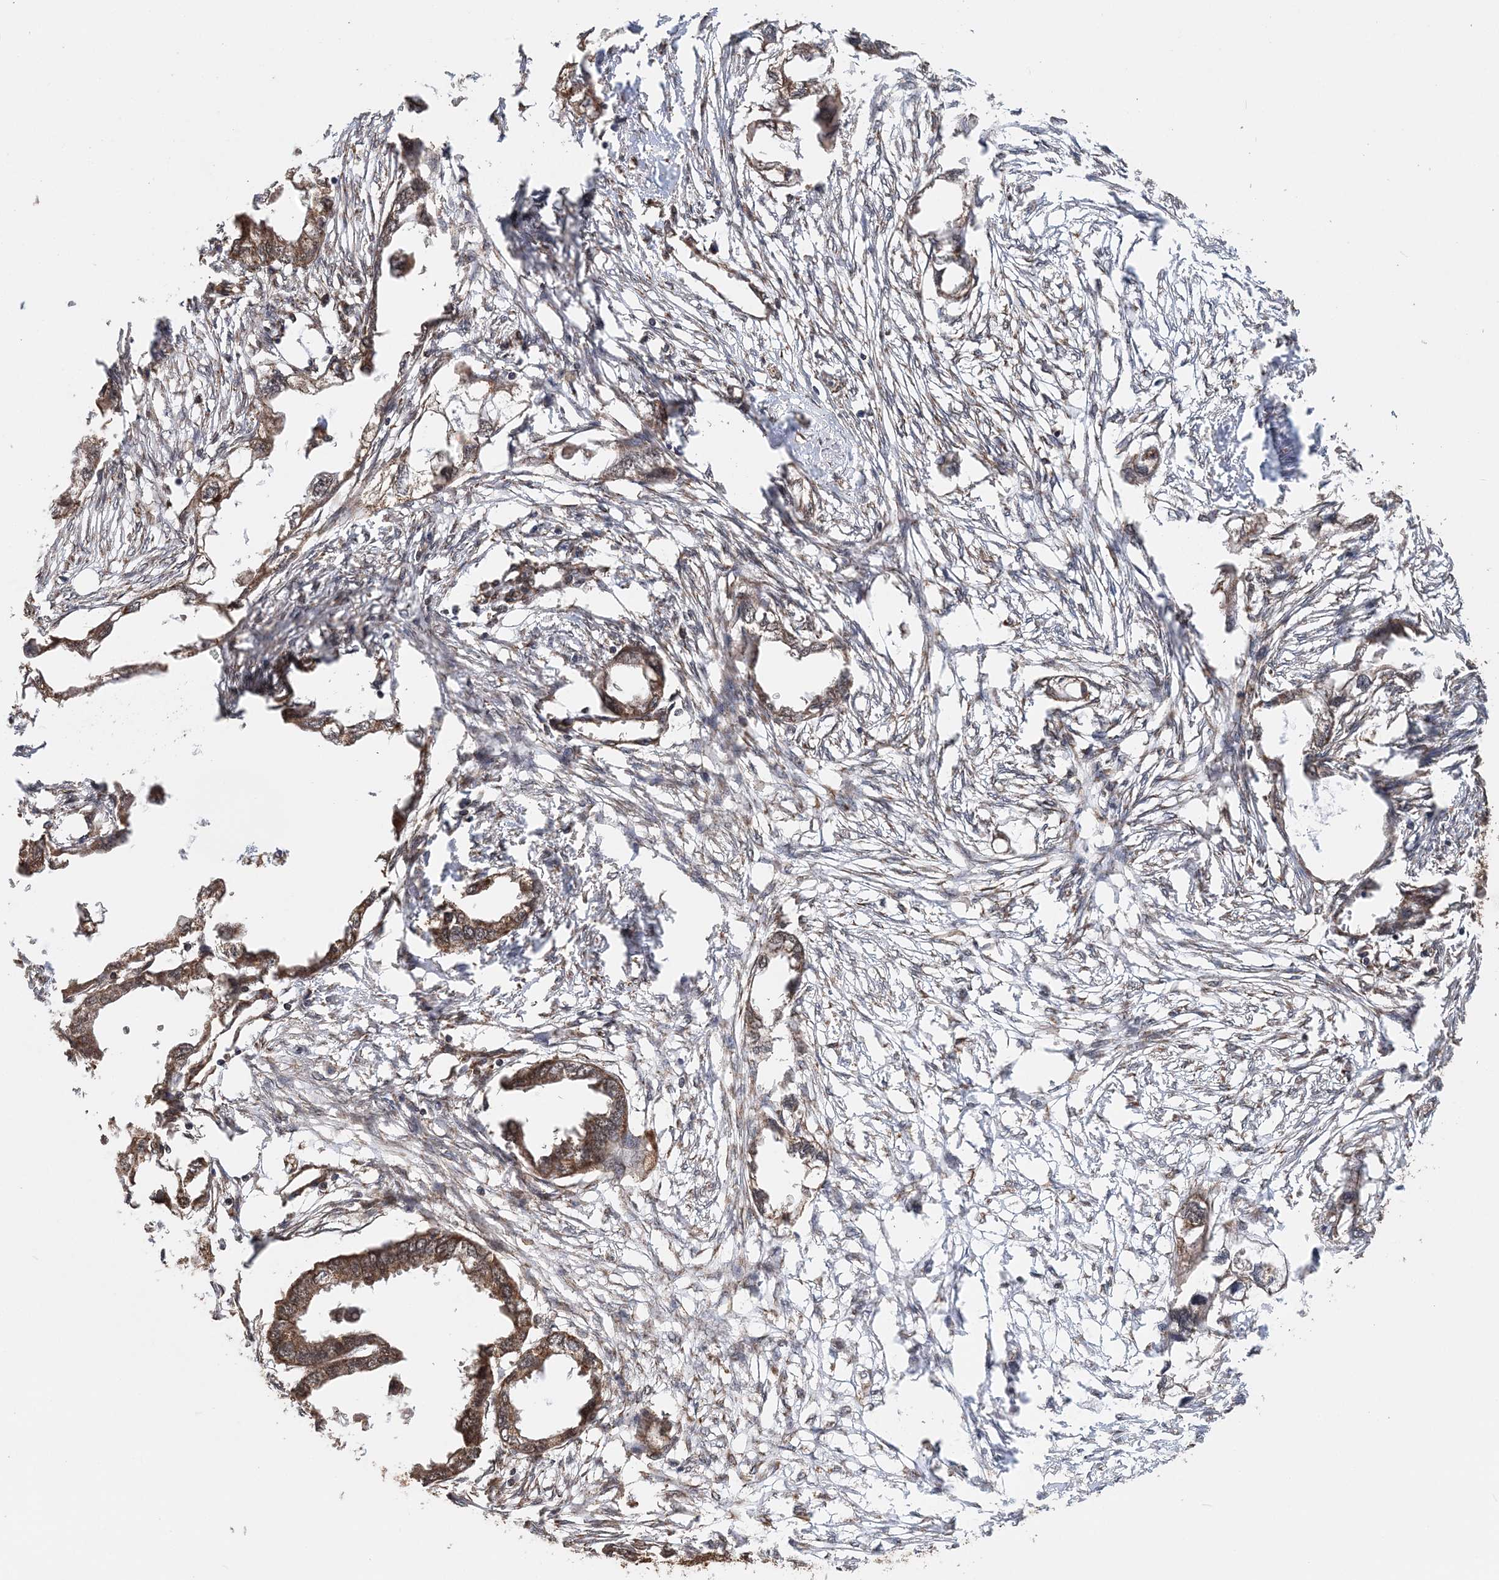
{"staining": {"intensity": "moderate", "quantity": ">75%", "location": "cytoplasmic/membranous"}, "tissue": "endometrial cancer", "cell_type": "Tumor cells", "image_type": "cancer", "snomed": [{"axis": "morphology", "description": "Adenocarcinoma, NOS"}, {"axis": "morphology", "description": "Adenocarcinoma, metastatic, NOS"}, {"axis": "topography", "description": "Adipose tissue"}, {"axis": "topography", "description": "Endometrium"}], "caption": "This is an image of IHC staining of endometrial cancer, which shows moderate staining in the cytoplasmic/membranous of tumor cells.", "gene": "PCBP1", "patient": {"sex": "female", "age": 67}}